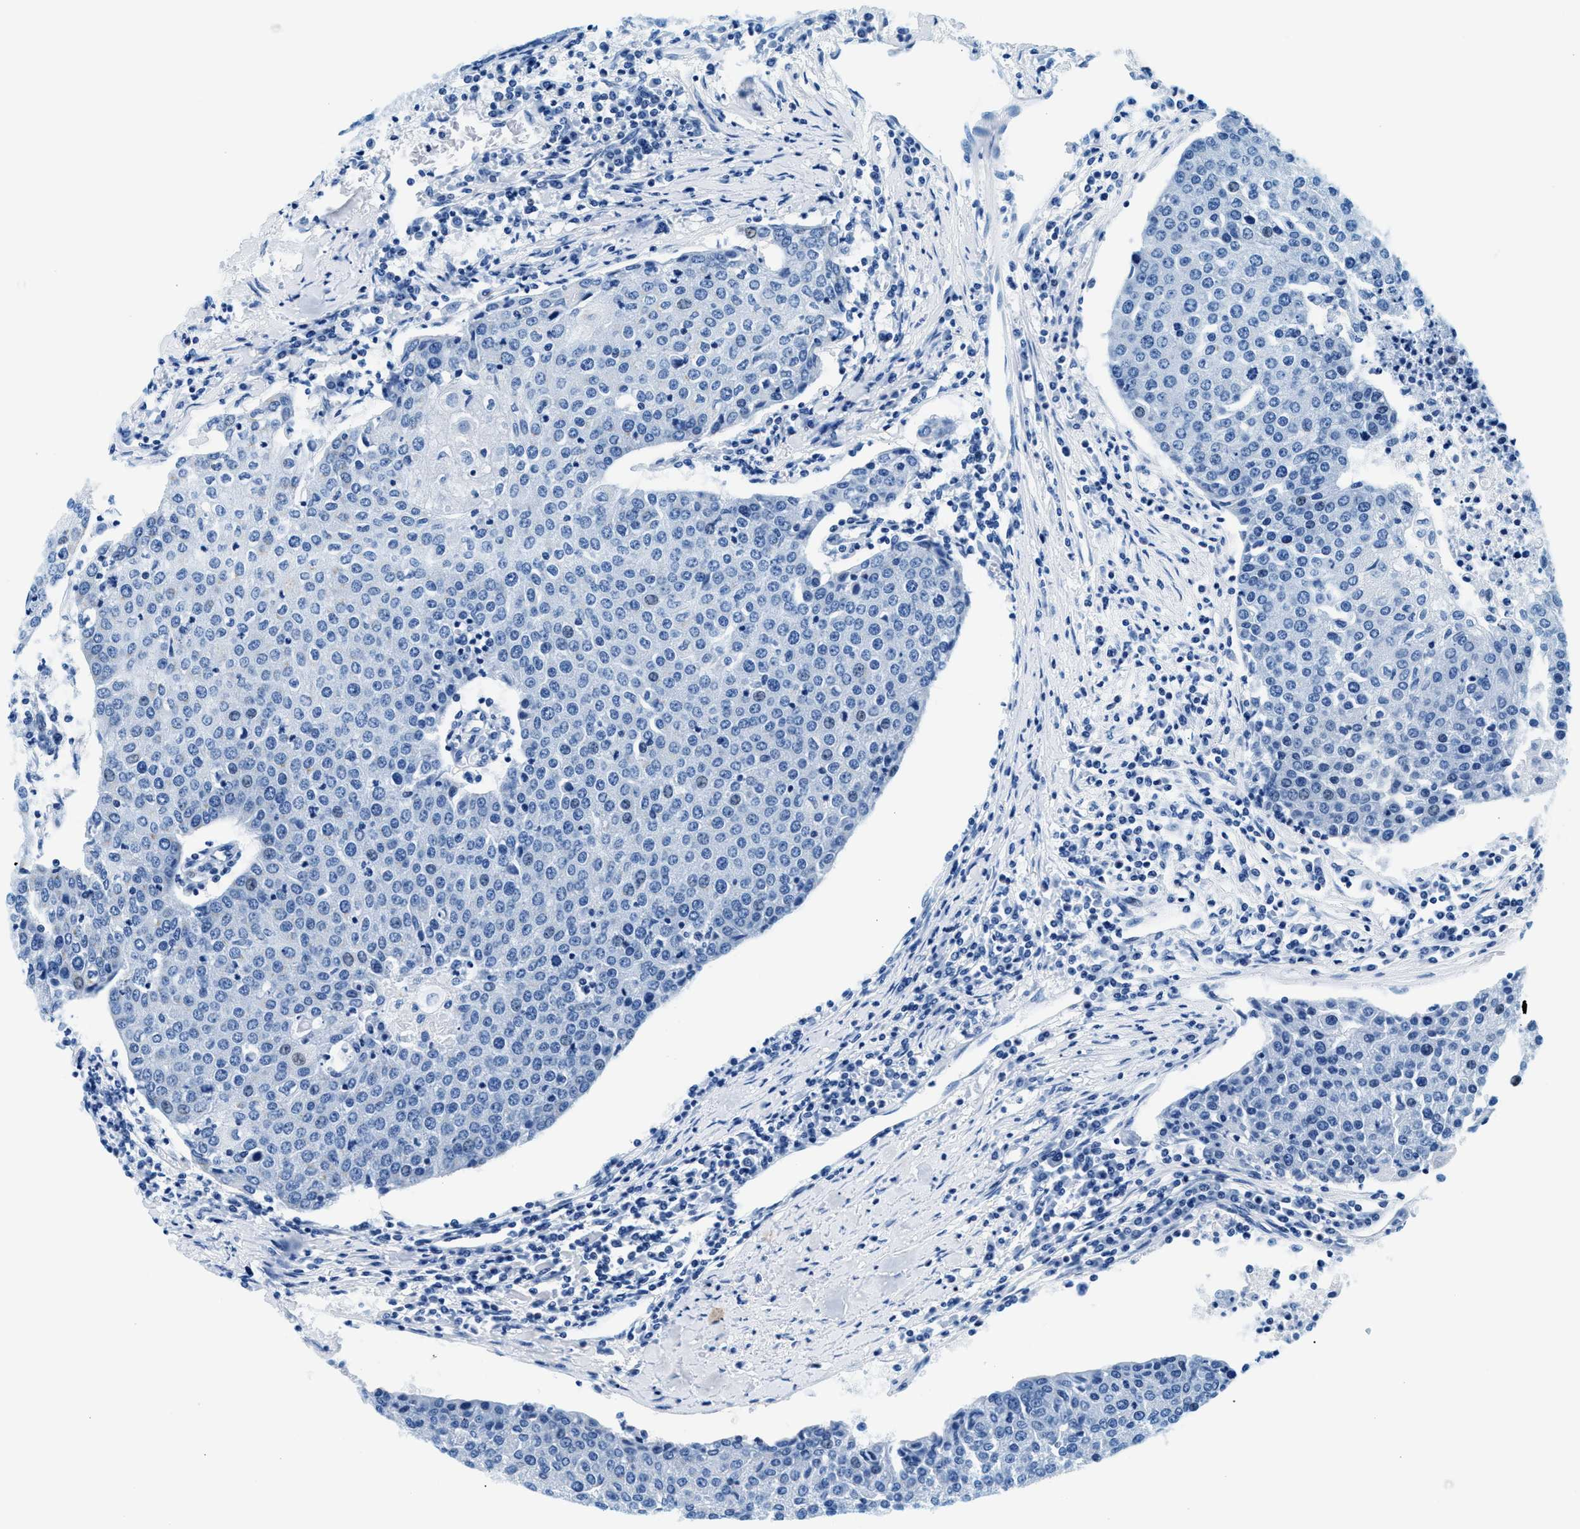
{"staining": {"intensity": "negative", "quantity": "none", "location": "none"}, "tissue": "urothelial cancer", "cell_type": "Tumor cells", "image_type": "cancer", "snomed": [{"axis": "morphology", "description": "Urothelial carcinoma, High grade"}, {"axis": "topography", "description": "Urinary bladder"}], "caption": "This is an IHC histopathology image of human urothelial cancer. There is no staining in tumor cells.", "gene": "VPS53", "patient": {"sex": "female", "age": 85}}